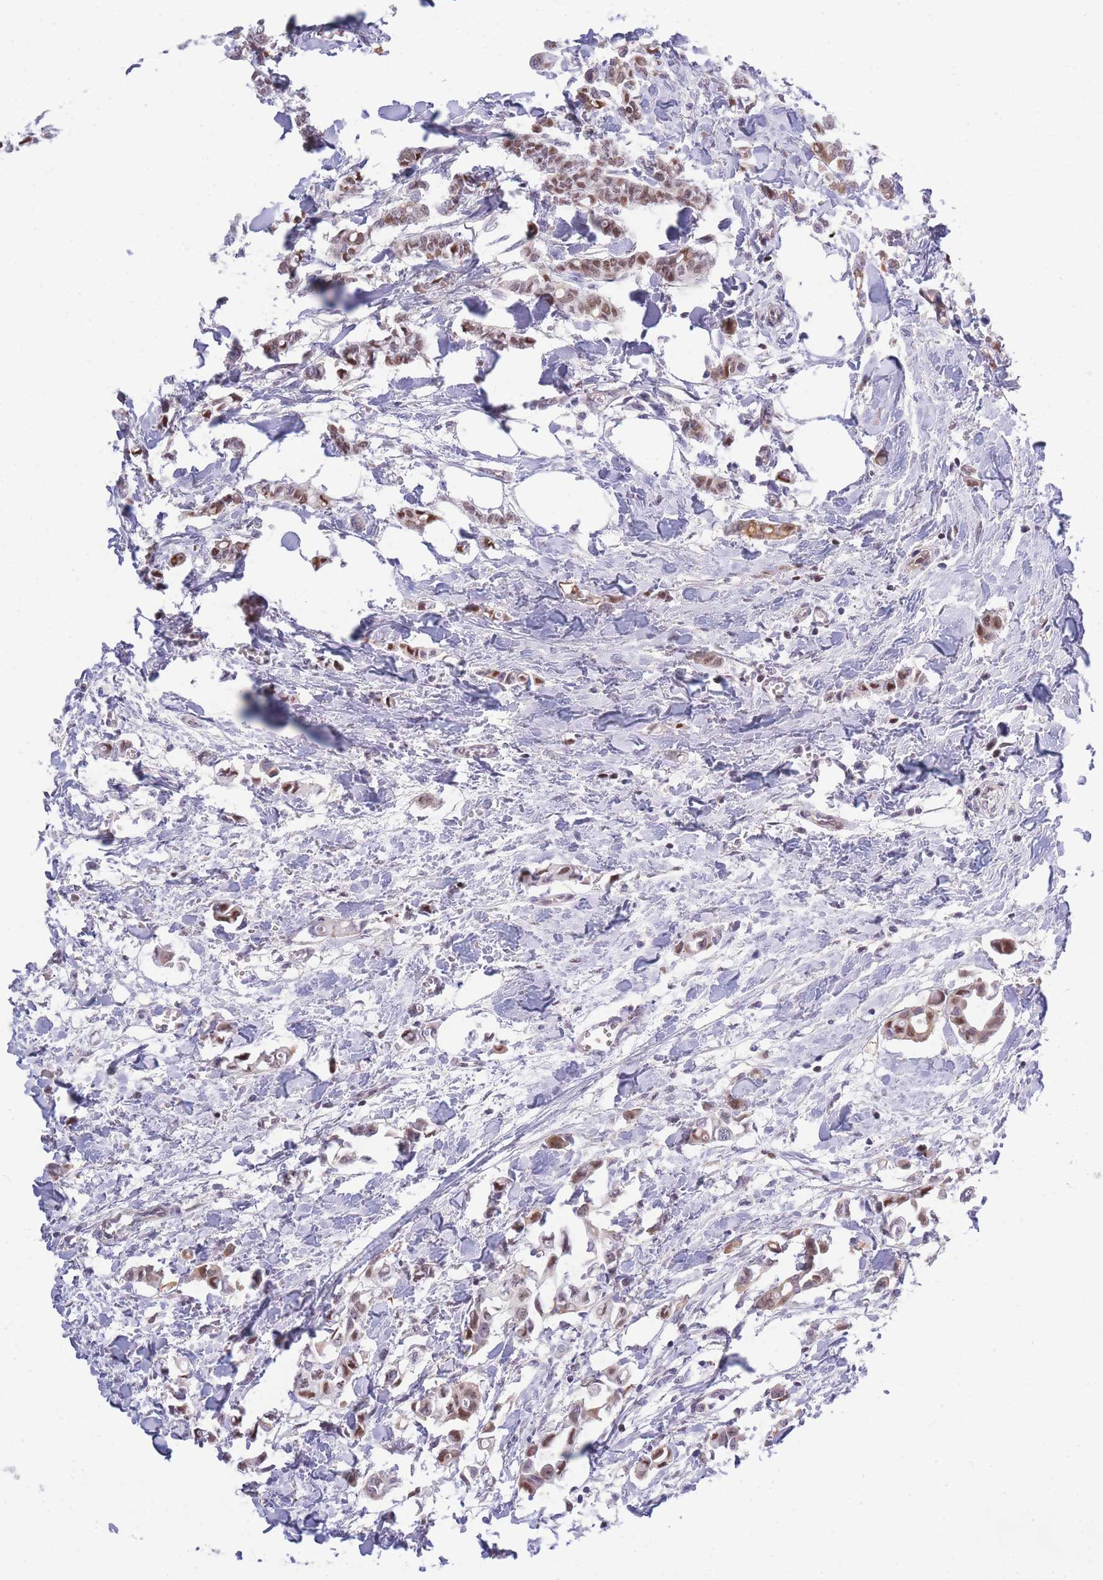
{"staining": {"intensity": "moderate", "quantity": ">75%", "location": "nuclear"}, "tissue": "breast cancer", "cell_type": "Tumor cells", "image_type": "cancer", "snomed": [{"axis": "morphology", "description": "Duct carcinoma"}, {"axis": "topography", "description": "Breast"}], "caption": "A brown stain shows moderate nuclear staining of a protein in breast intraductal carcinoma tumor cells. (brown staining indicates protein expression, while blue staining denotes nuclei).", "gene": "CRACD", "patient": {"sex": "female", "age": 41}}